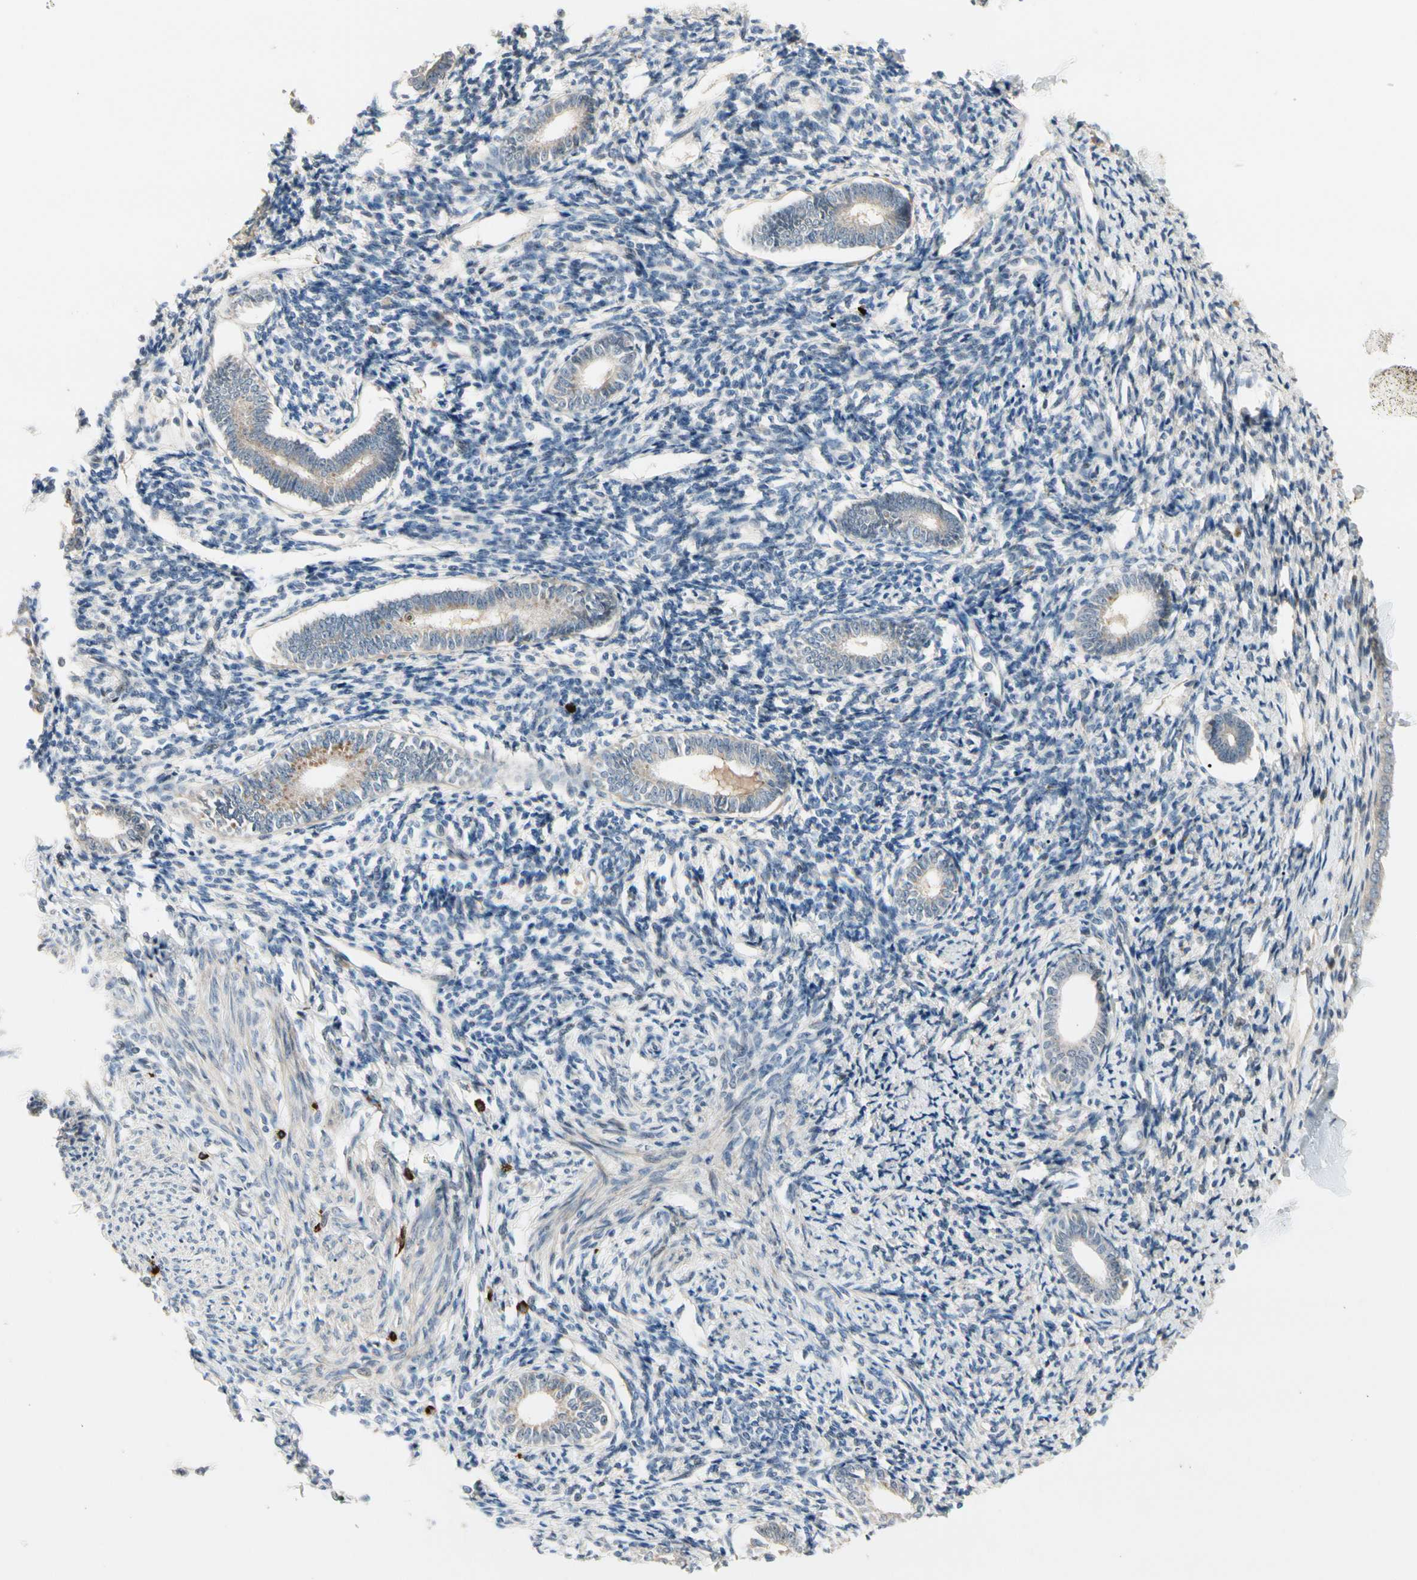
{"staining": {"intensity": "weak", "quantity": "25%-75%", "location": "cytoplasmic/membranous"}, "tissue": "endometrium", "cell_type": "Cells in endometrial stroma", "image_type": "normal", "snomed": [{"axis": "morphology", "description": "Normal tissue, NOS"}, {"axis": "topography", "description": "Endometrium"}], "caption": "Immunohistochemical staining of benign human endometrium displays 25%-75% levels of weak cytoplasmic/membranous protein expression in approximately 25%-75% of cells in endometrial stroma. Using DAB (brown) and hematoxylin (blue) stains, captured at high magnification using brightfield microscopy.", "gene": "ATG4C", "patient": {"sex": "female", "age": 71}}